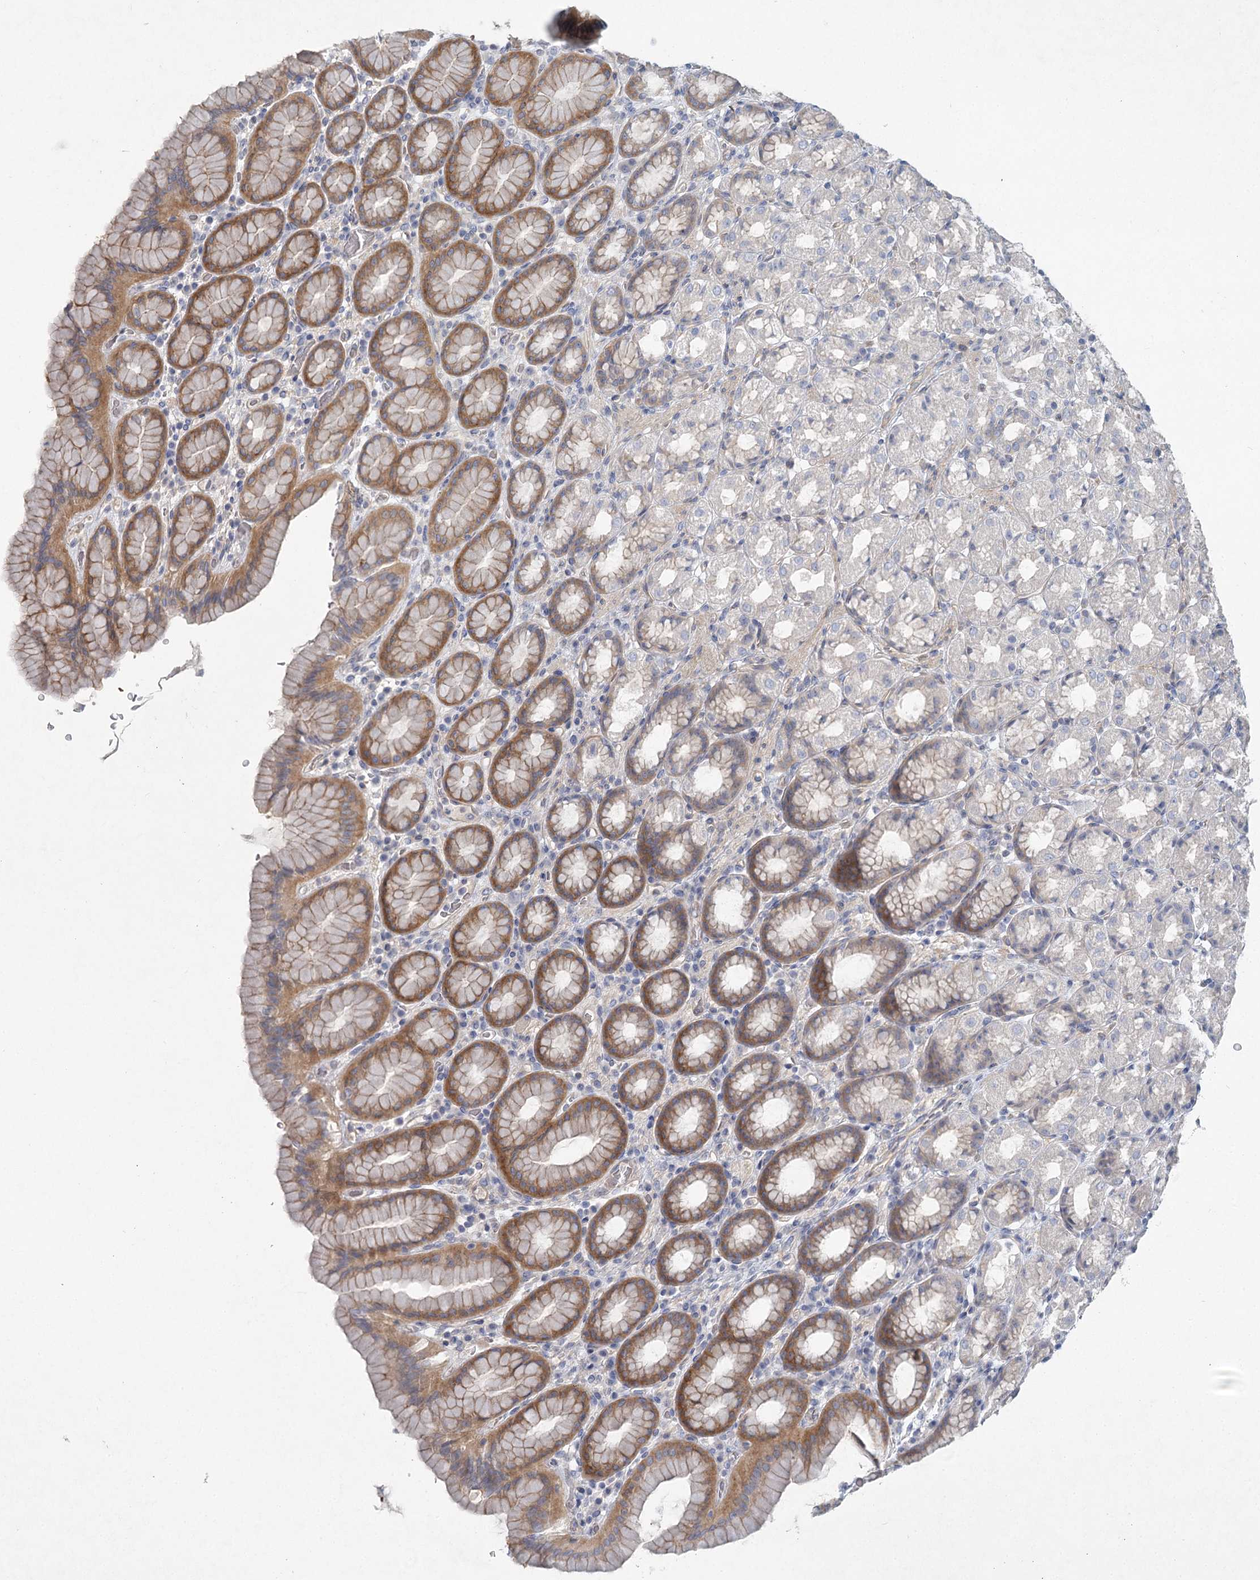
{"staining": {"intensity": "moderate", "quantity": "25%-75%", "location": "cytoplasmic/membranous"}, "tissue": "stomach", "cell_type": "Glandular cells", "image_type": "normal", "snomed": [{"axis": "morphology", "description": "Normal tissue, NOS"}, {"axis": "topography", "description": "Stomach, upper"}], "caption": "Immunohistochemistry histopathology image of benign human stomach stained for a protein (brown), which reveals medium levels of moderate cytoplasmic/membranous staining in approximately 25%-75% of glandular cells.", "gene": "DNMBP", "patient": {"sex": "male", "age": 68}}